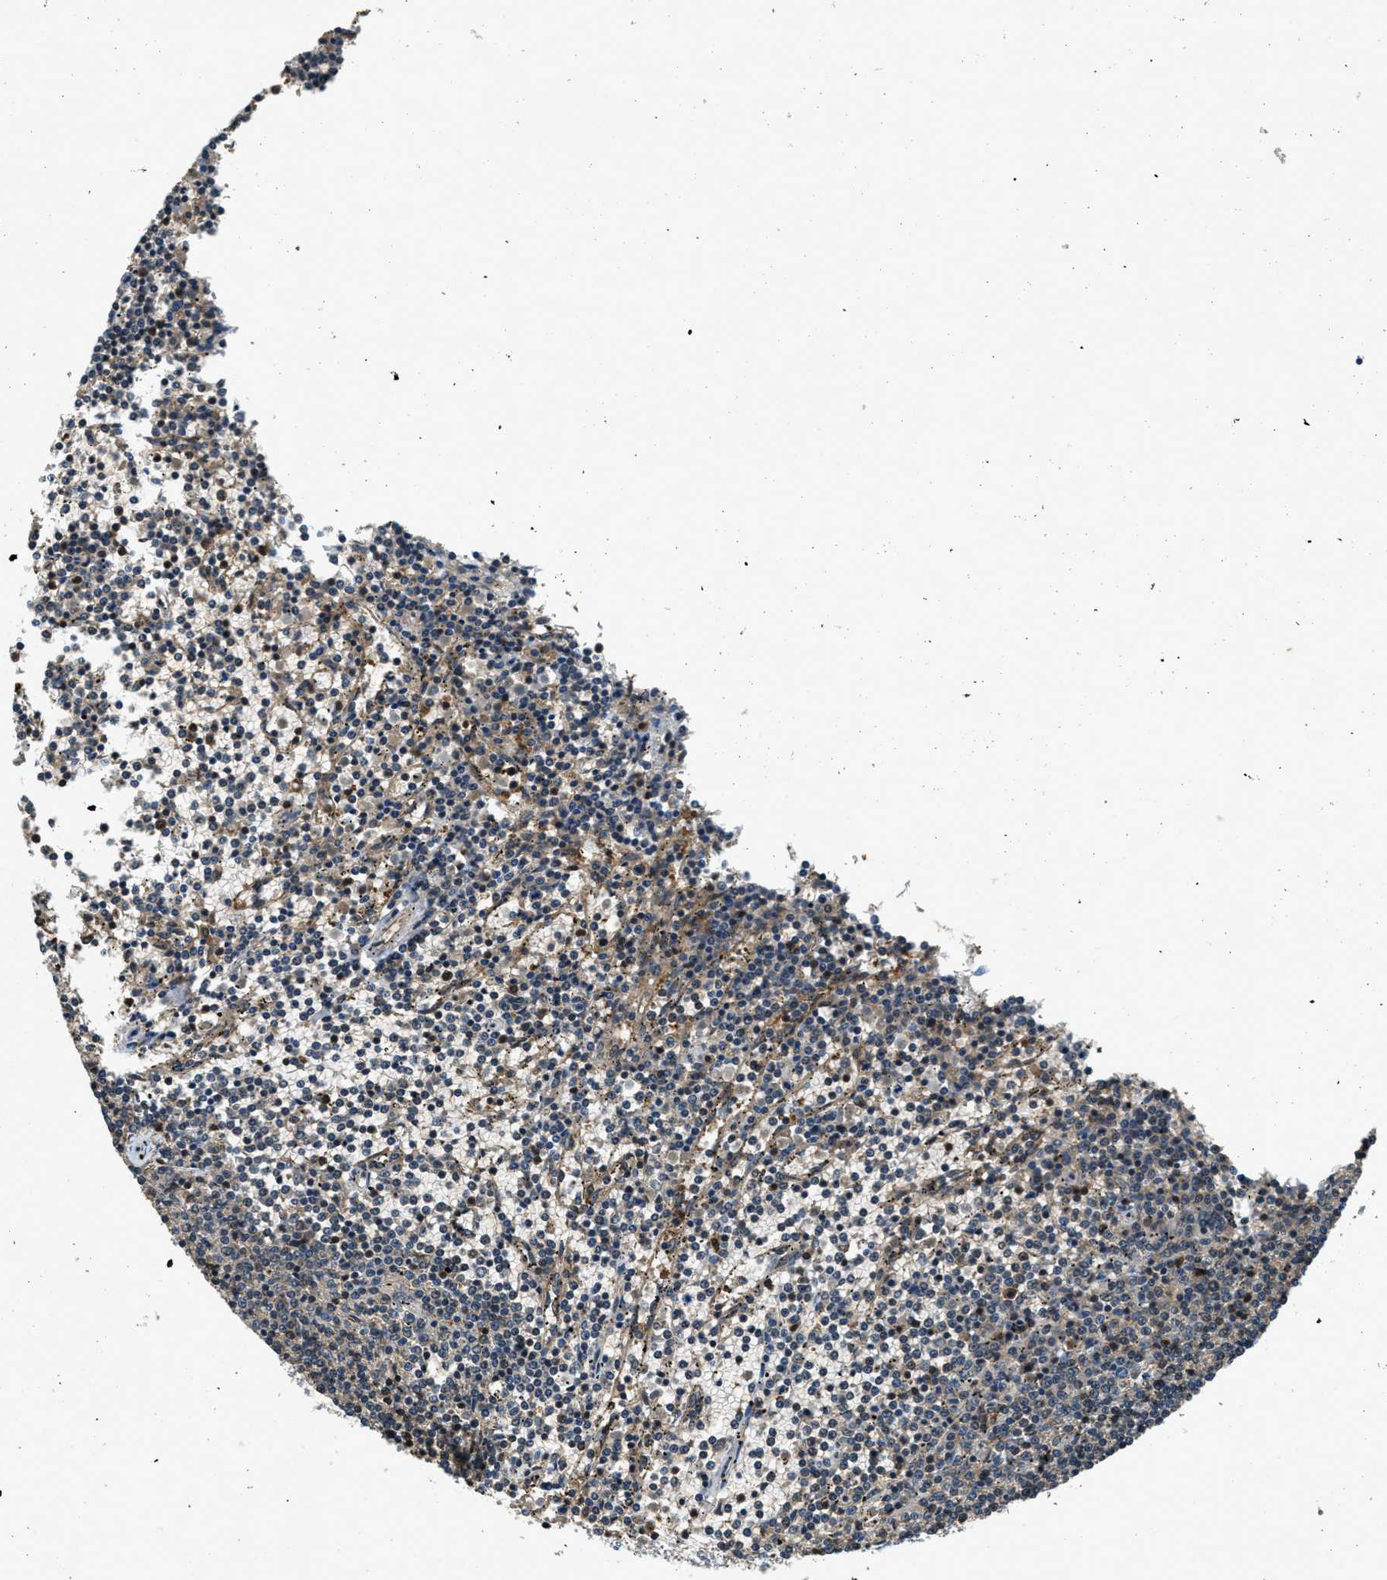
{"staining": {"intensity": "weak", "quantity": "<25%", "location": "cytoplasmic/membranous"}, "tissue": "lymphoma", "cell_type": "Tumor cells", "image_type": "cancer", "snomed": [{"axis": "morphology", "description": "Malignant lymphoma, non-Hodgkin's type, Low grade"}, {"axis": "topography", "description": "Spleen"}], "caption": "DAB (3,3'-diaminobenzidine) immunohistochemical staining of human low-grade malignant lymphoma, non-Hodgkin's type reveals no significant expression in tumor cells.", "gene": "DUSP6", "patient": {"sex": "female", "age": 50}}